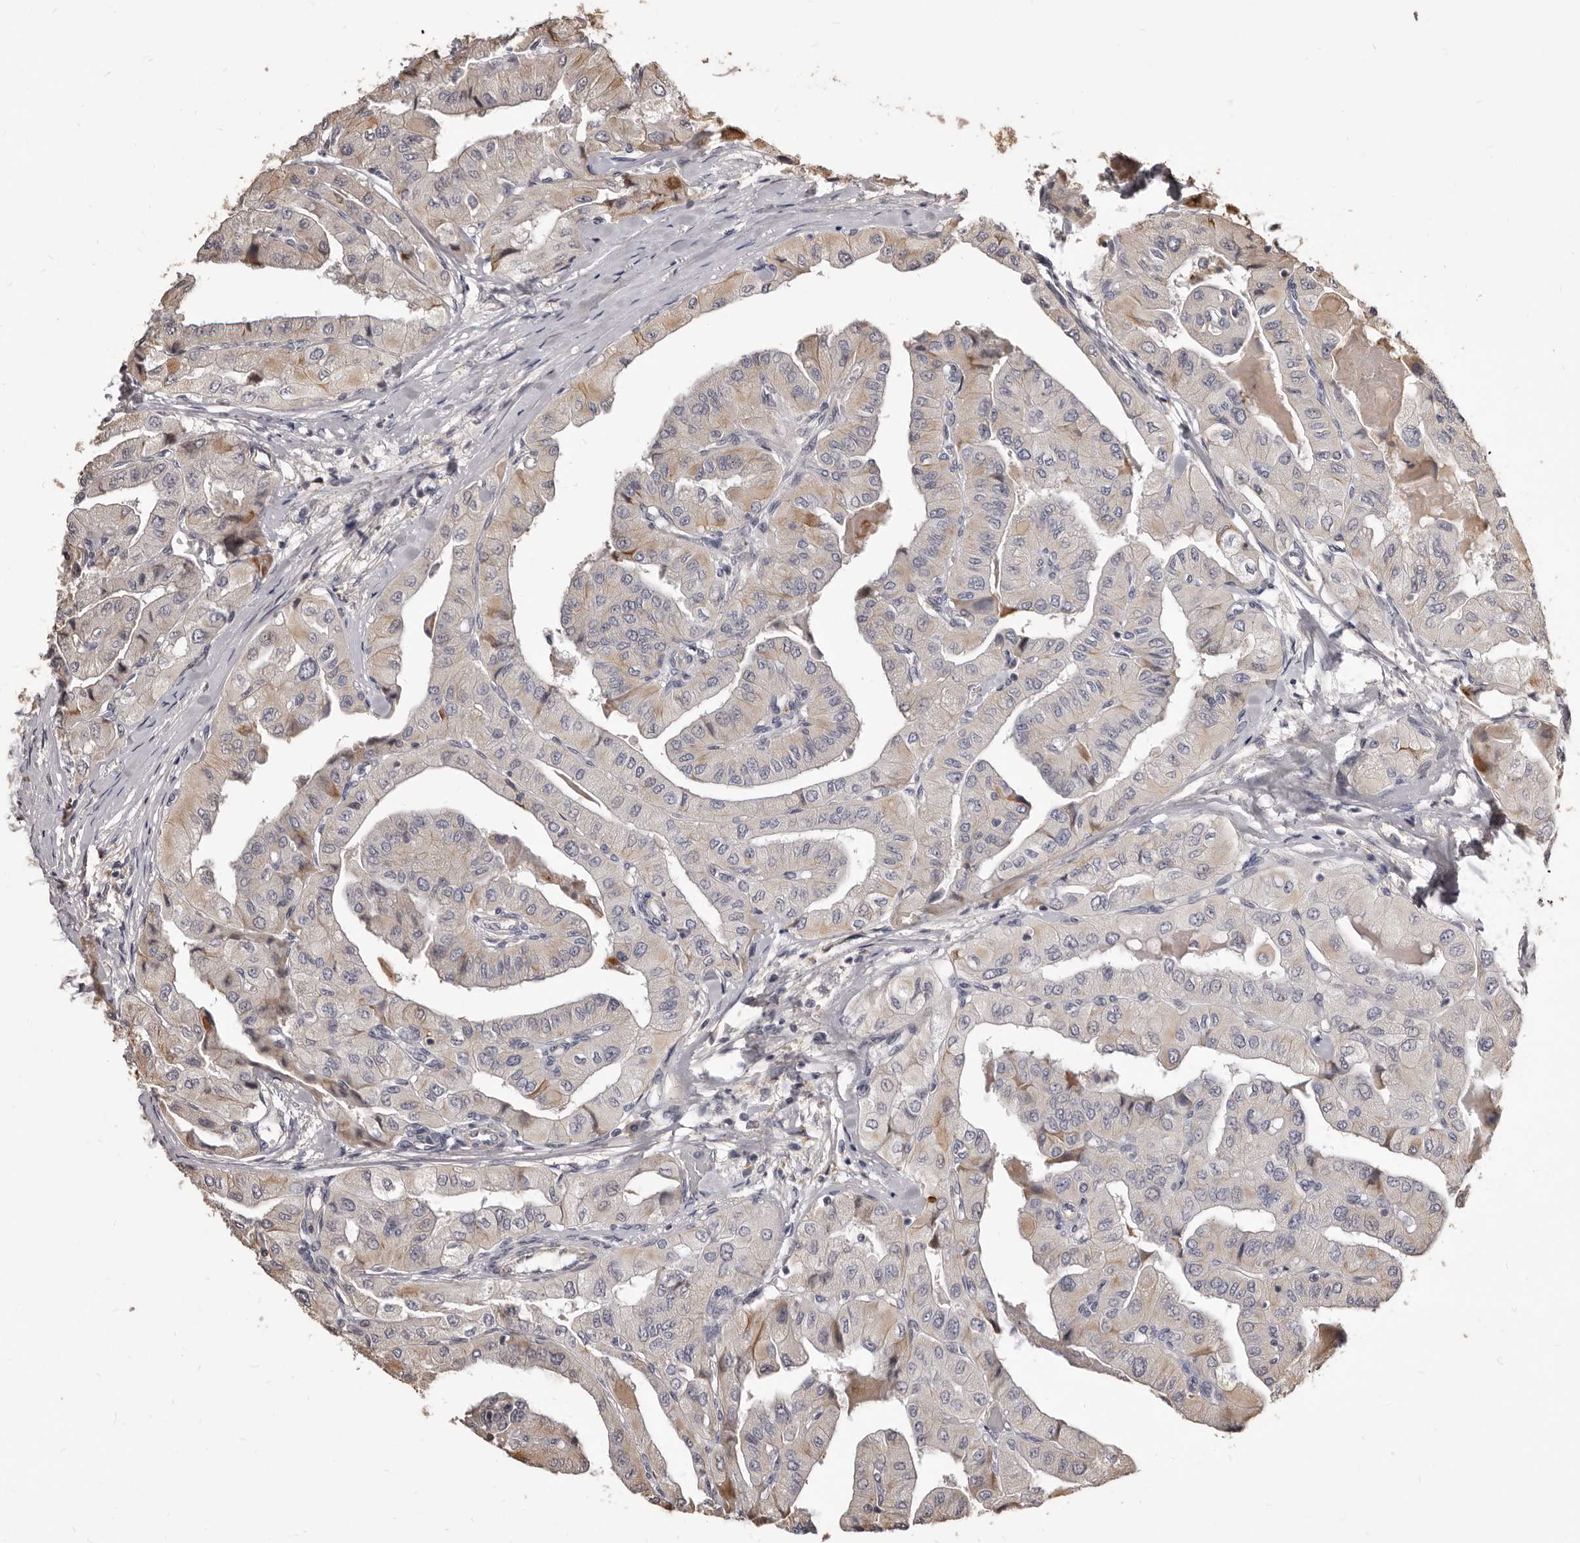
{"staining": {"intensity": "weak", "quantity": "<25%", "location": "cytoplasmic/membranous"}, "tissue": "thyroid cancer", "cell_type": "Tumor cells", "image_type": "cancer", "snomed": [{"axis": "morphology", "description": "Papillary adenocarcinoma, NOS"}, {"axis": "topography", "description": "Thyroid gland"}], "caption": "Tumor cells show no significant positivity in papillary adenocarcinoma (thyroid).", "gene": "ALPK1", "patient": {"sex": "female", "age": 59}}